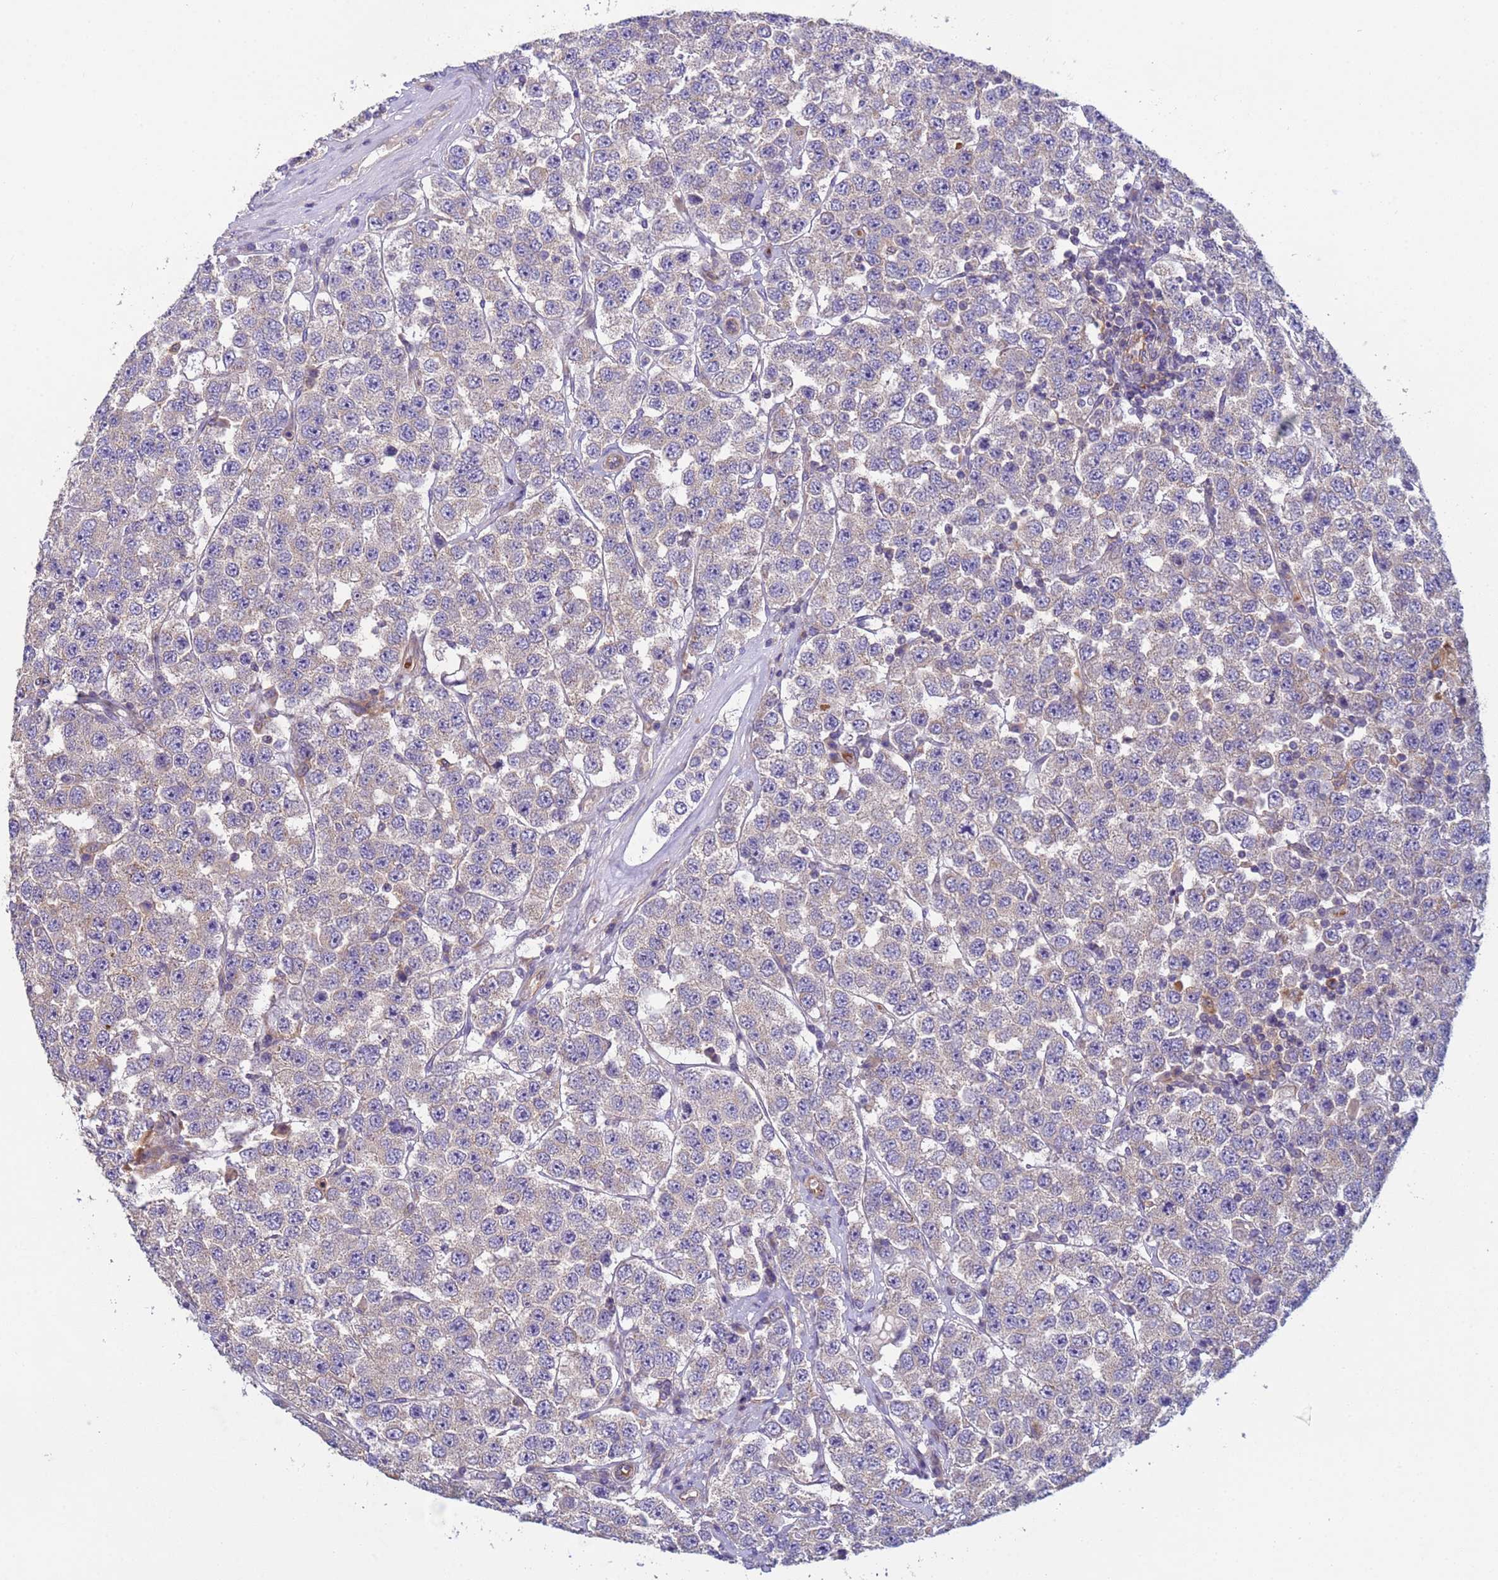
{"staining": {"intensity": "negative", "quantity": "none", "location": "none"}, "tissue": "testis cancer", "cell_type": "Tumor cells", "image_type": "cancer", "snomed": [{"axis": "morphology", "description": "Seminoma, NOS"}, {"axis": "topography", "description": "Testis"}], "caption": "This is an IHC histopathology image of testis cancer. There is no staining in tumor cells.", "gene": "RAB10", "patient": {"sex": "male", "age": 28}}